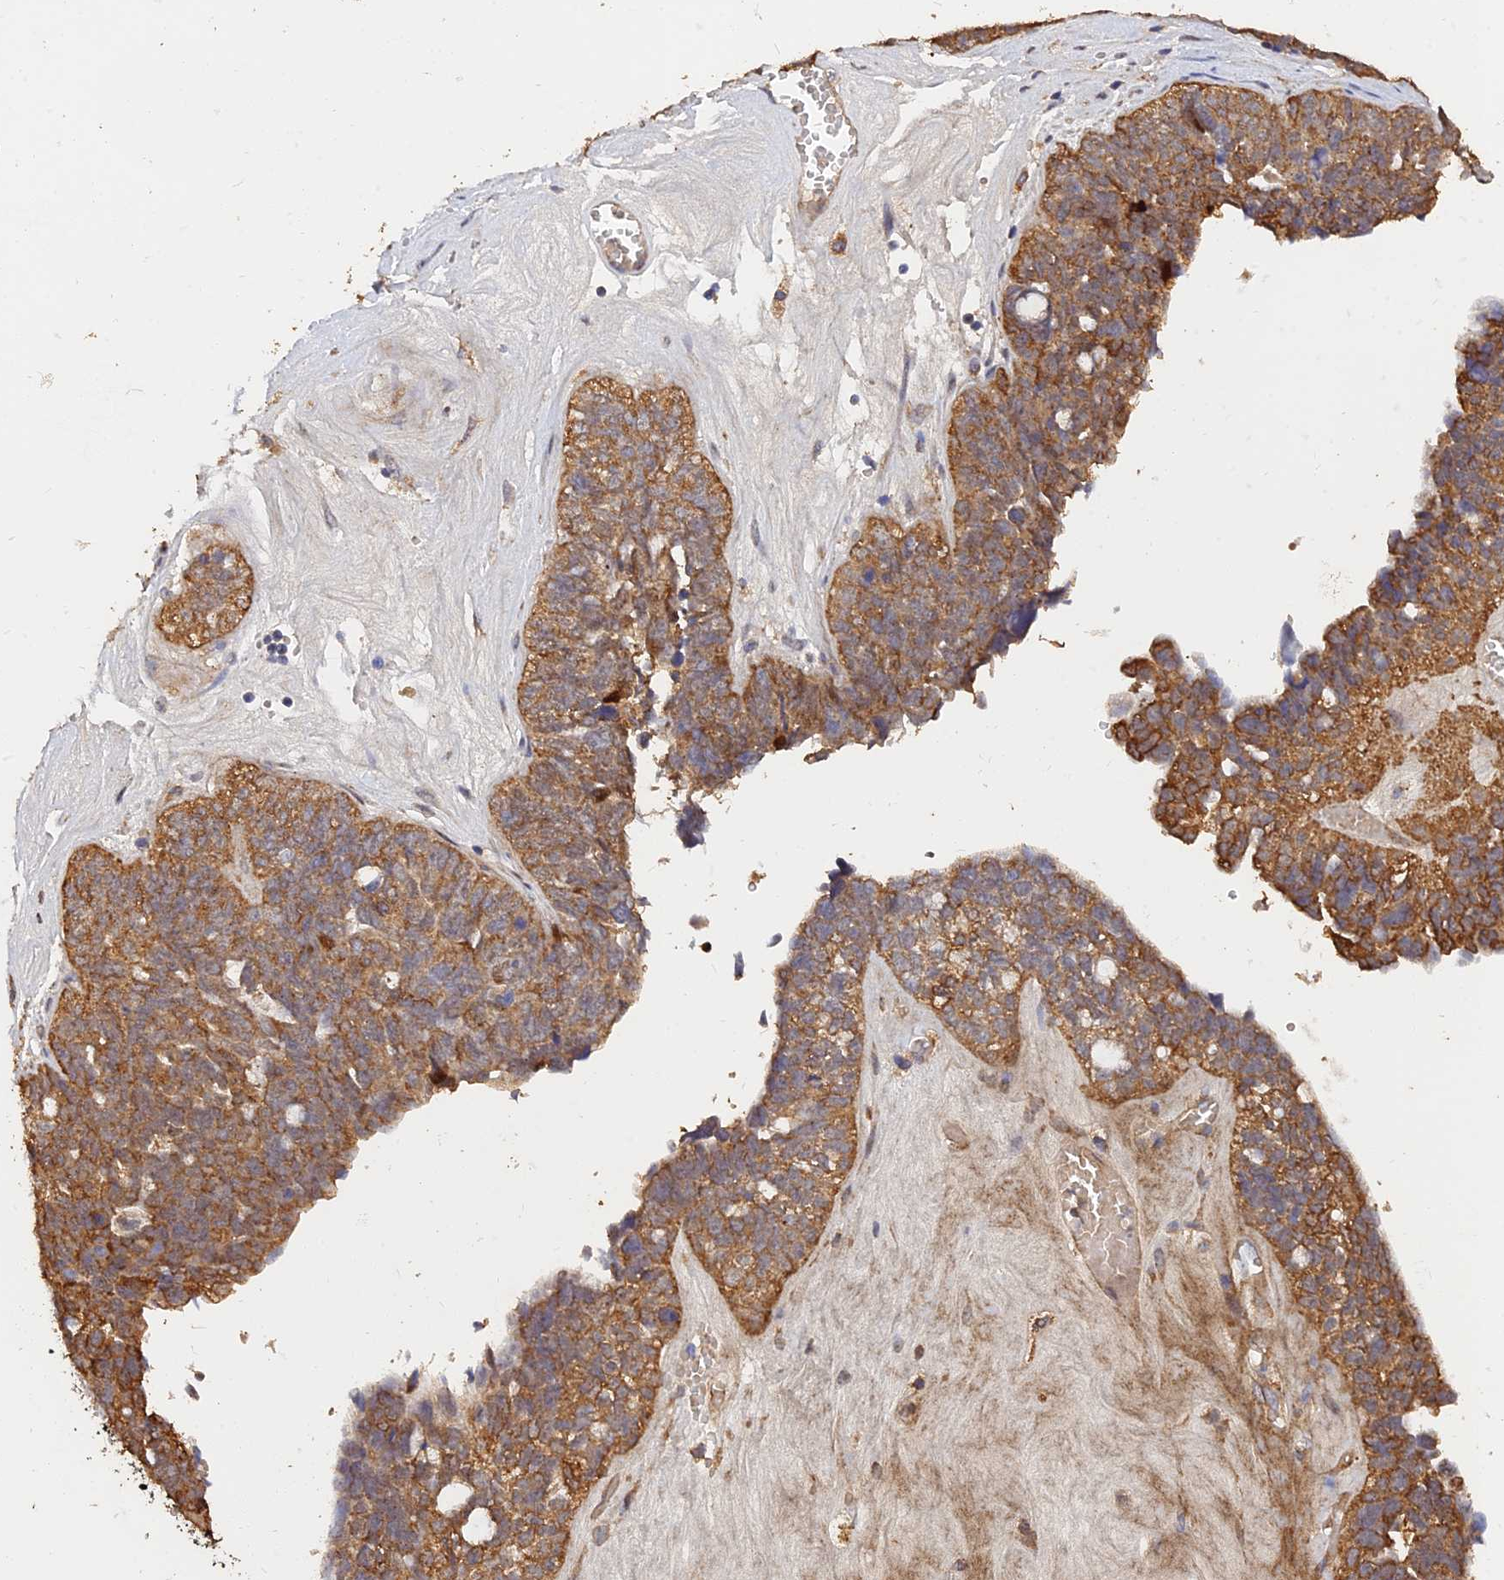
{"staining": {"intensity": "moderate", "quantity": ">75%", "location": "cytoplasmic/membranous"}, "tissue": "ovarian cancer", "cell_type": "Tumor cells", "image_type": "cancer", "snomed": [{"axis": "morphology", "description": "Cystadenocarcinoma, serous, NOS"}, {"axis": "topography", "description": "Ovary"}], "caption": "Immunohistochemical staining of human ovarian cancer (serous cystadenocarcinoma) shows moderate cytoplasmic/membranous protein positivity in approximately >75% of tumor cells.", "gene": "SLC38A11", "patient": {"sex": "female", "age": 79}}